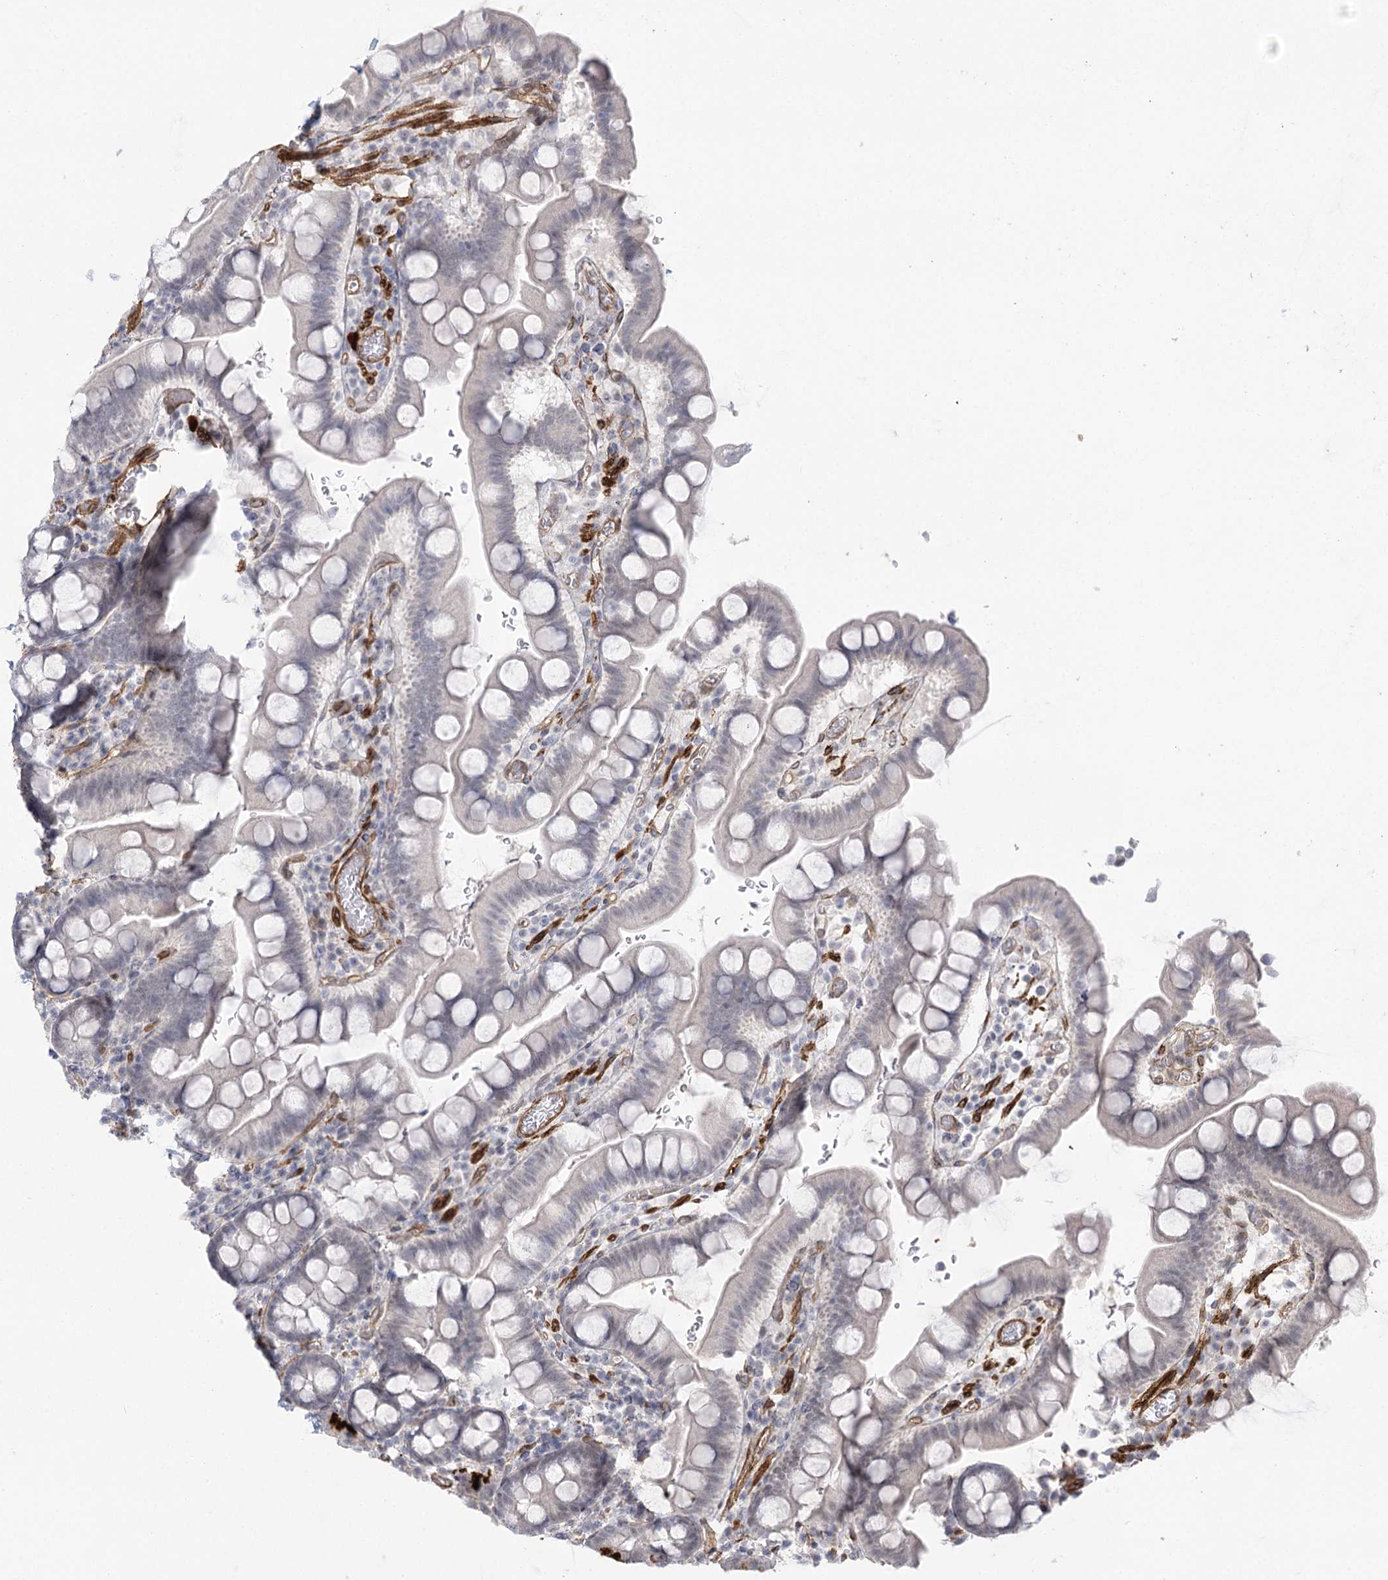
{"staining": {"intensity": "strong", "quantity": "<25%", "location": "cytoplasmic/membranous"}, "tissue": "small intestine", "cell_type": "Glandular cells", "image_type": "normal", "snomed": [{"axis": "morphology", "description": "Normal tissue, NOS"}, {"axis": "topography", "description": "Stomach, upper"}, {"axis": "topography", "description": "Stomach, lower"}, {"axis": "topography", "description": "Small intestine"}], "caption": "Protein staining by IHC demonstrates strong cytoplasmic/membranous staining in approximately <25% of glandular cells in normal small intestine. (DAB (3,3'-diaminobenzidine) = brown stain, brightfield microscopy at high magnification).", "gene": "AMTN", "patient": {"sex": "male", "age": 68}}